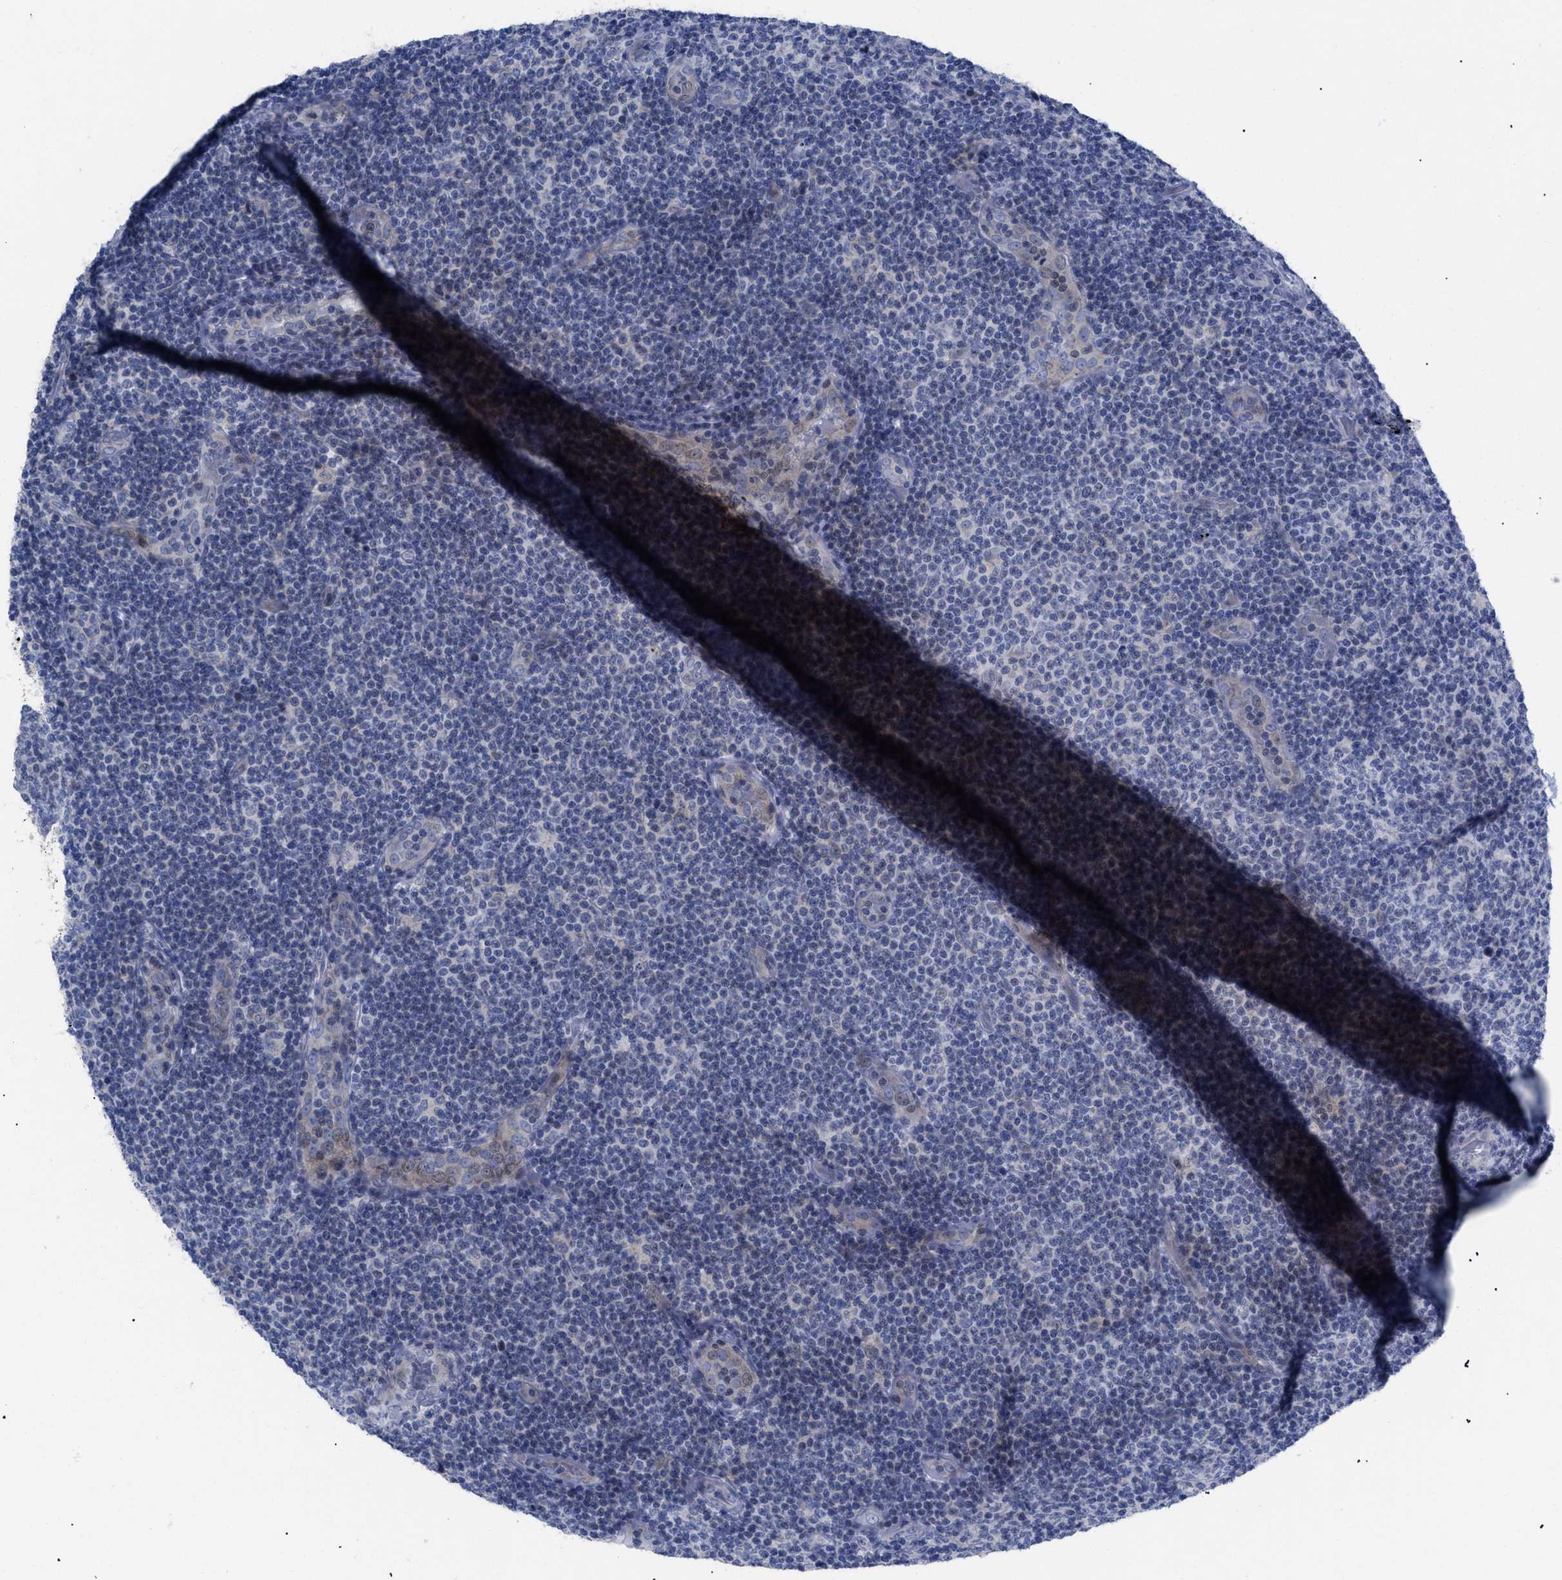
{"staining": {"intensity": "negative", "quantity": "none", "location": "none"}, "tissue": "lymphoma", "cell_type": "Tumor cells", "image_type": "cancer", "snomed": [{"axis": "morphology", "description": "Malignant lymphoma, non-Hodgkin's type, Low grade"}, {"axis": "topography", "description": "Lymph node"}], "caption": "The micrograph exhibits no significant staining in tumor cells of lymphoma.", "gene": "CAV3", "patient": {"sex": "male", "age": 83}}